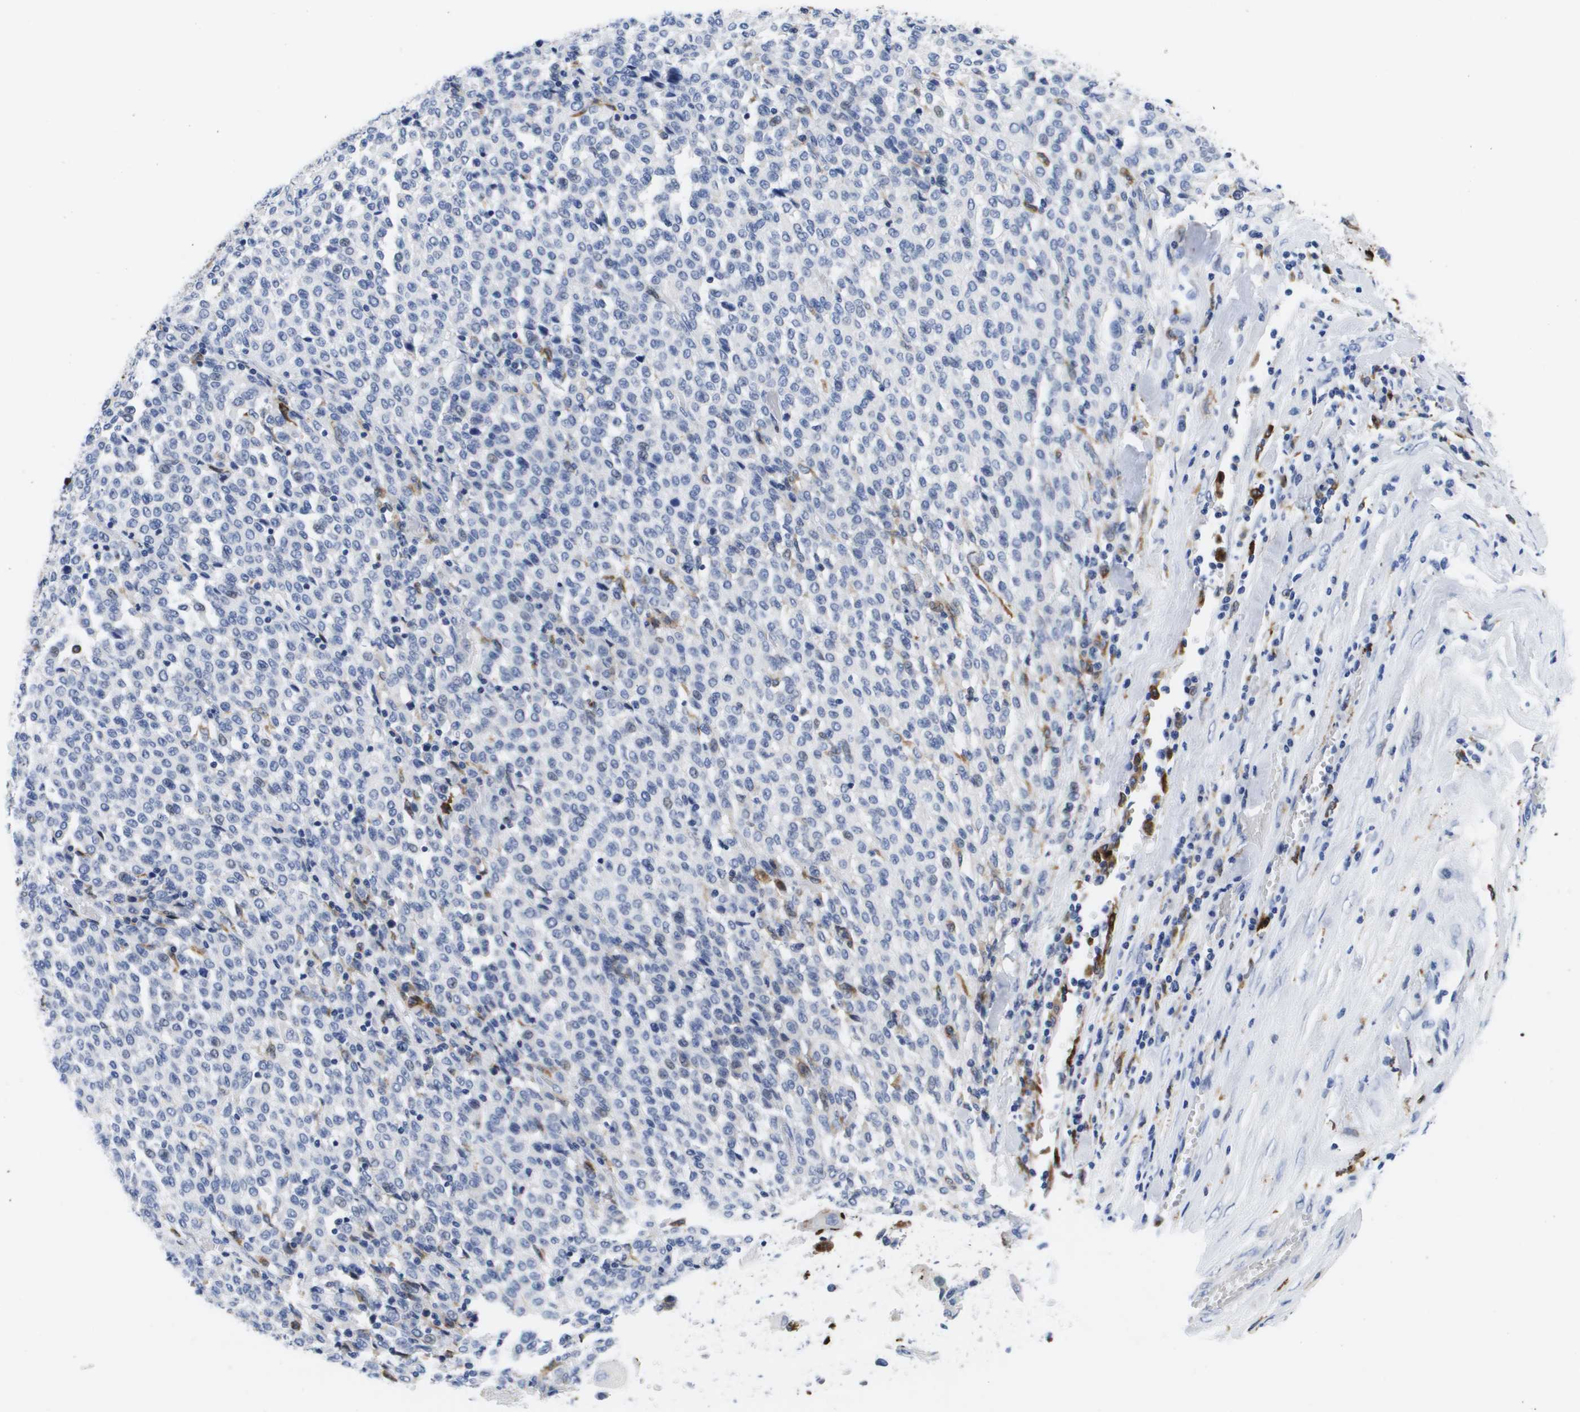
{"staining": {"intensity": "negative", "quantity": "none", "location": "none"}, "tissue": "melanoma", "cell_type": "Tumor cells", "image_type": "cancer", "snomed": [{"axis": "morphology", "description": "Malignant melanoma, Metastatic site"}, {"axis": "topography", "description": "Pancreas"}], "caption": "This histopathology image is of malignant melanoma (metastatic site) stained with IHC to label a protein in brown with the nuclei are counter-stained blue. There is no positivity in tumor cells.", "gene": "HMOX1", "patient": {"sex": "female", "age": 30}}